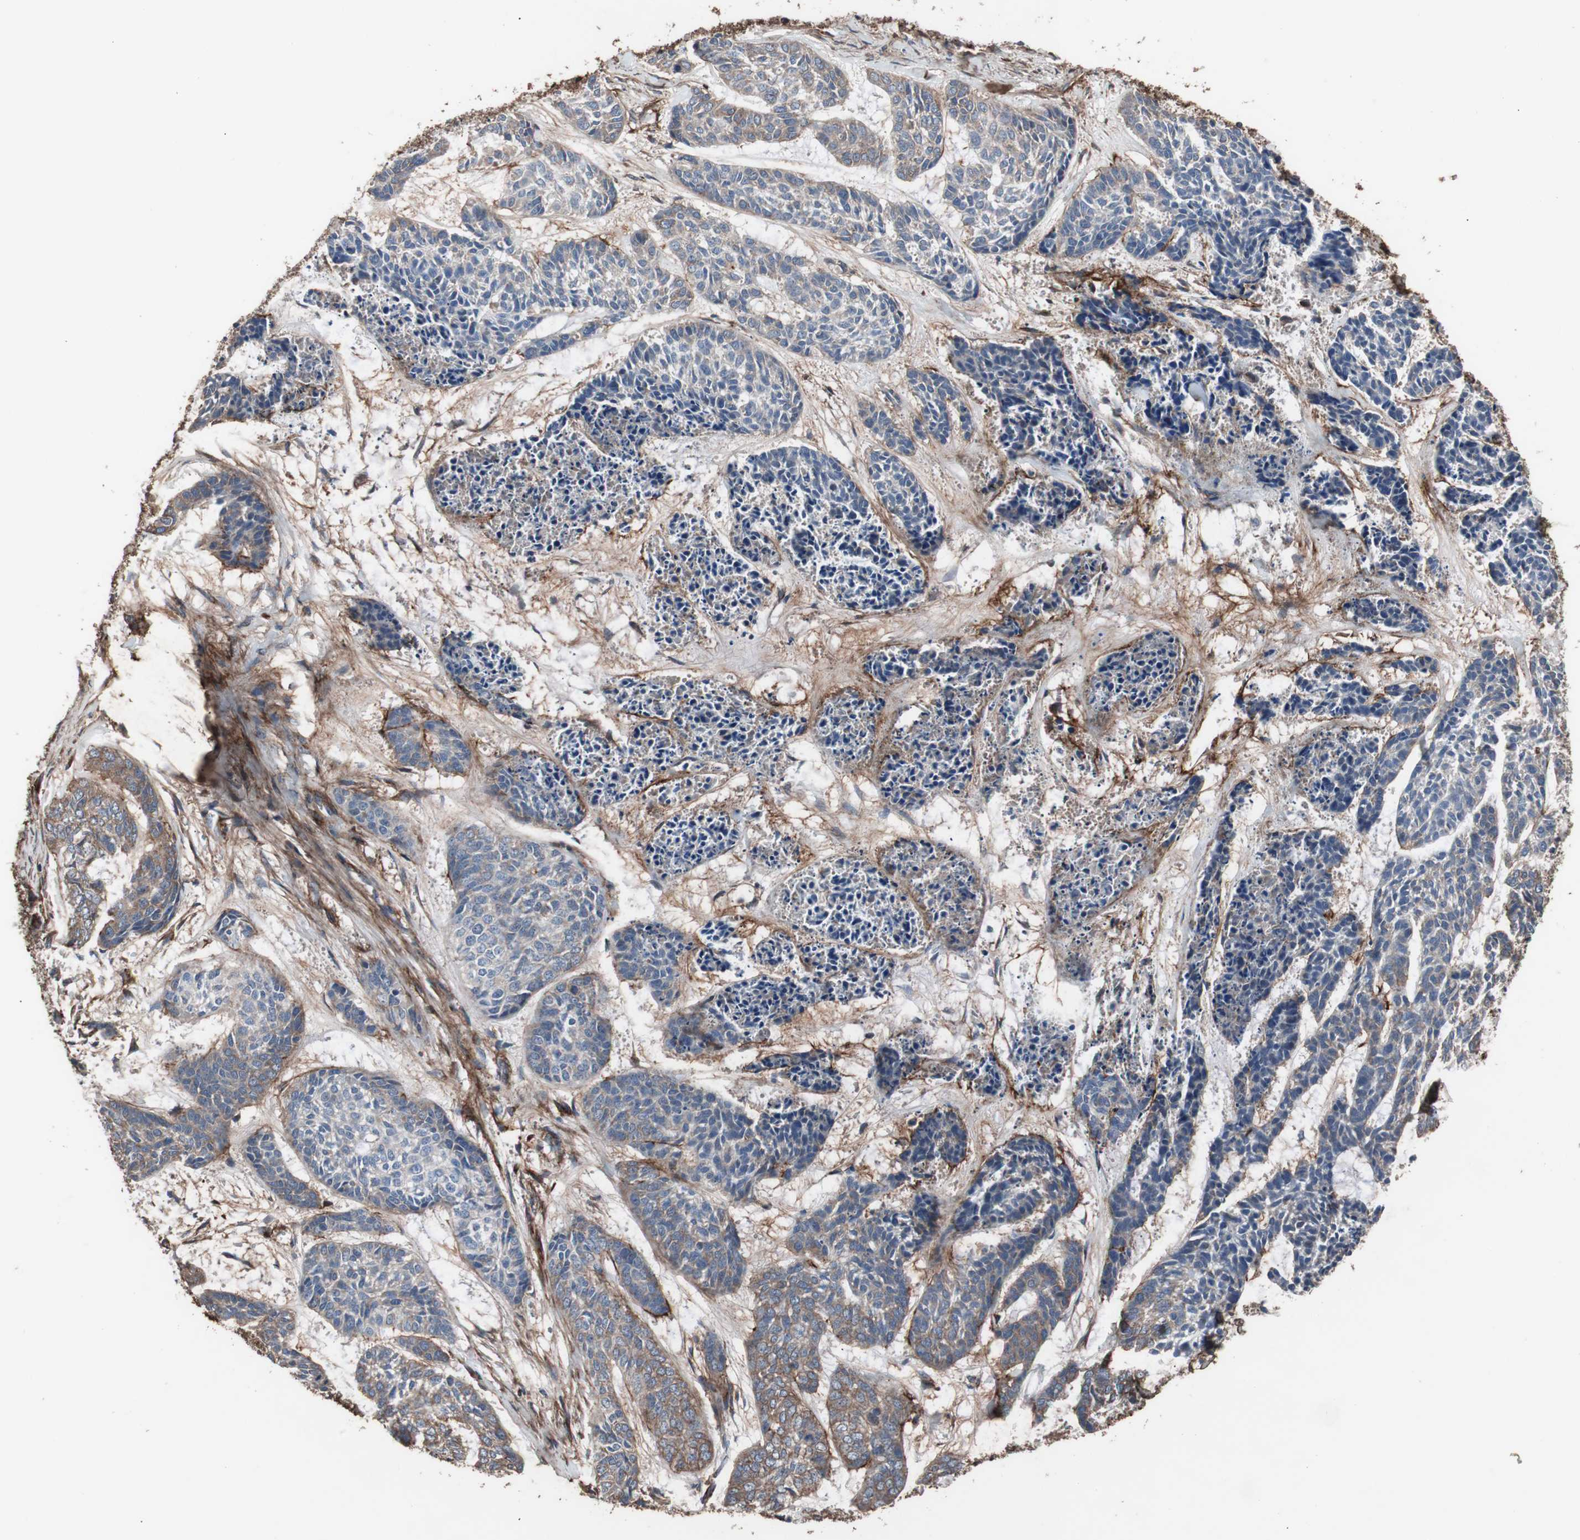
{"staining": {"intensity": "weak", "quantity": "<25%", "location": "cytoplasmic/membranous"}, "tissue": "skin cancer", "cell_type": "Tumor cells", "image_type": "cancer", "snomed": [{"axis": "morphology", "description": "Basal cell carcinoma"}, {"axis": "topography", "description": "Skin"}], "caption": "This is a image of IHC staining of basal cell carcinoma (skin), which shows no expression in tumor cells.", "gene": "COL6A2", "patient": {"sex": "female", "age": 64}}